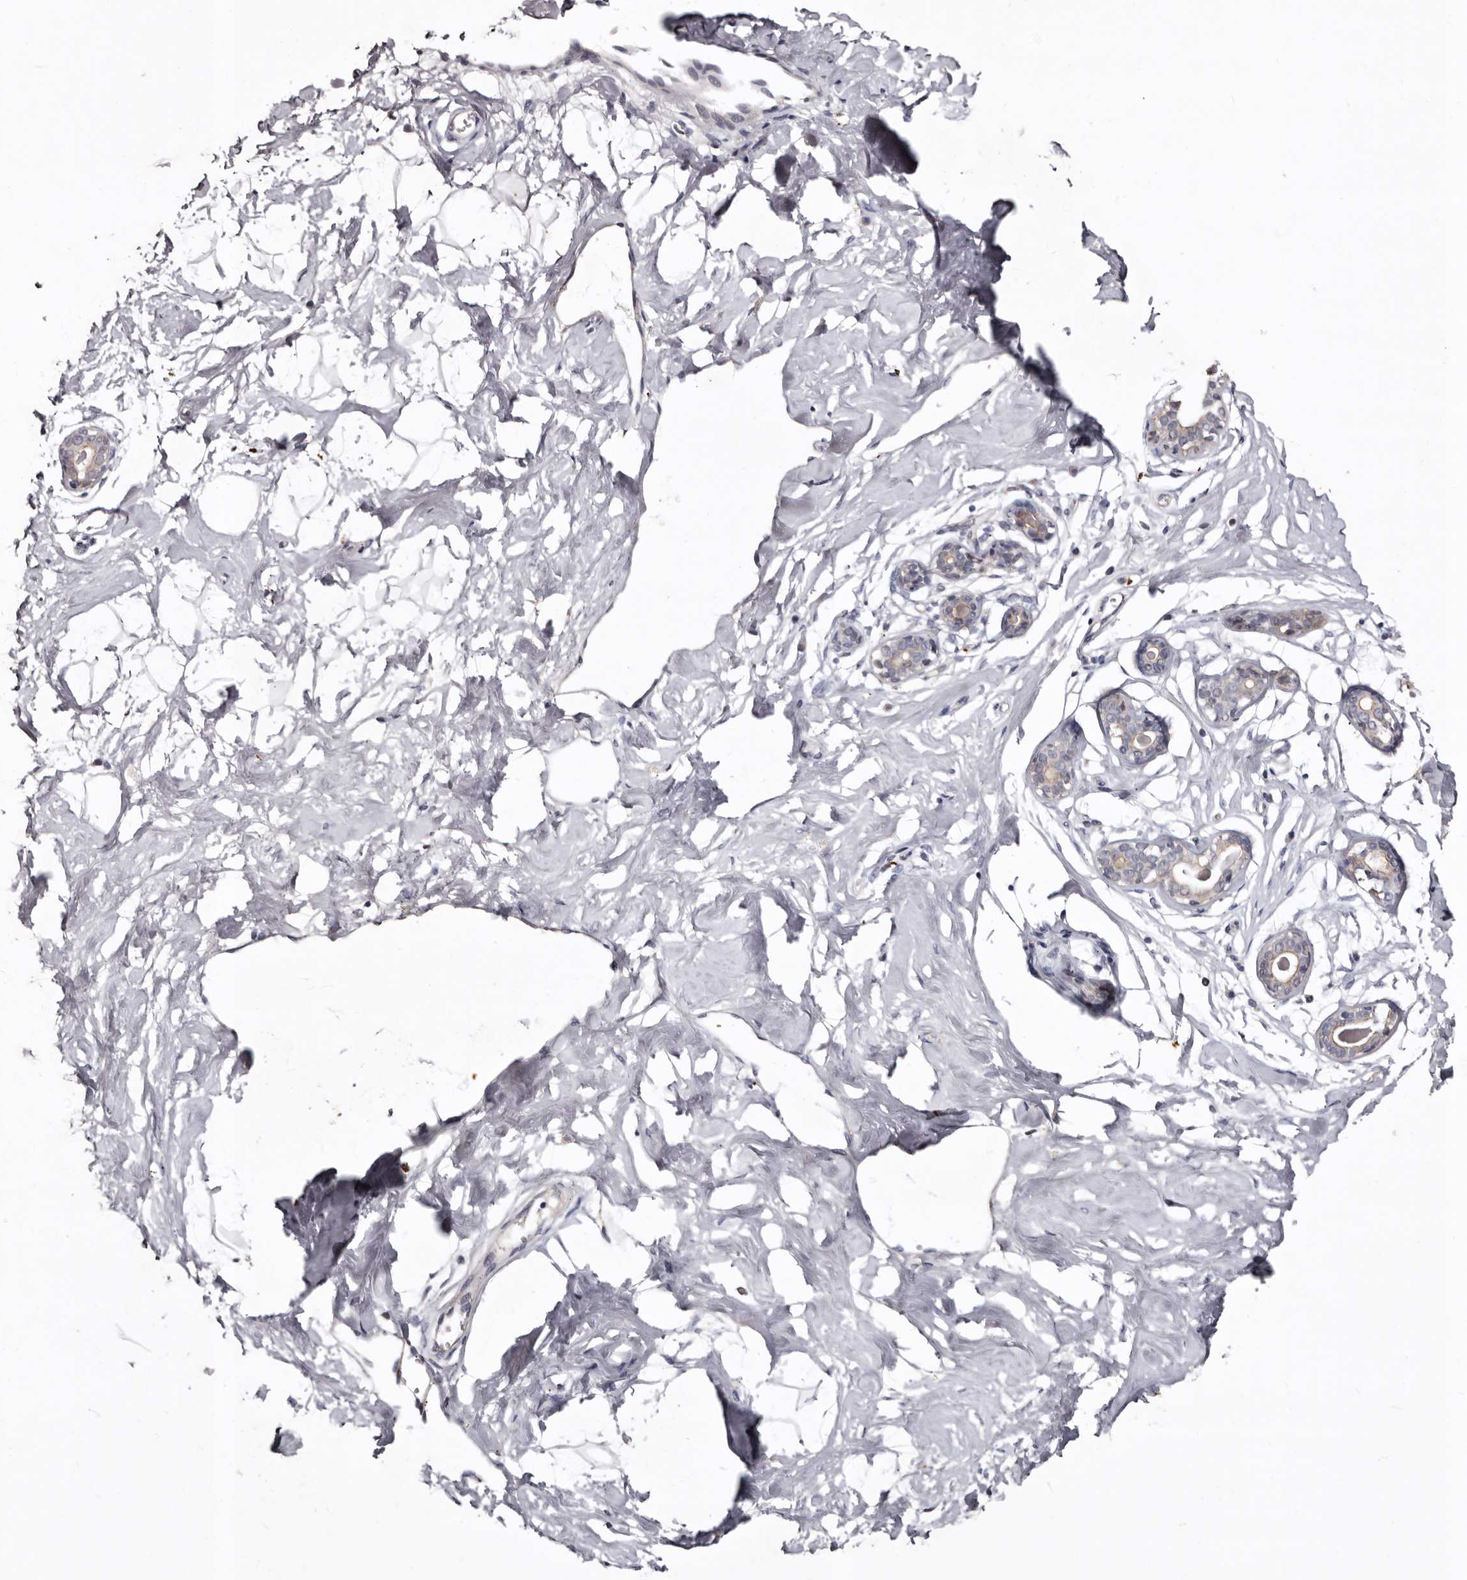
{"staining": {"intensity": "negative", "quantity": "none", "location": "none"}, "tissue": "breast", "cell_type": "Adipocytes", "image_type": "normal", "snomed": [{"axis": "morphology", "description": "Normal tissue, NOS"}, {"axis": "morphology", "description": "Adenoma, NOS"}, {"axis": "topography", "description": "Breast"}], "caption": "This is an immunohistochemistry micrograph of benign human breast. There is no staining in adipocytes.", "gene": "SLC10A4", "patient": {"sex": "female", "age": 23}}